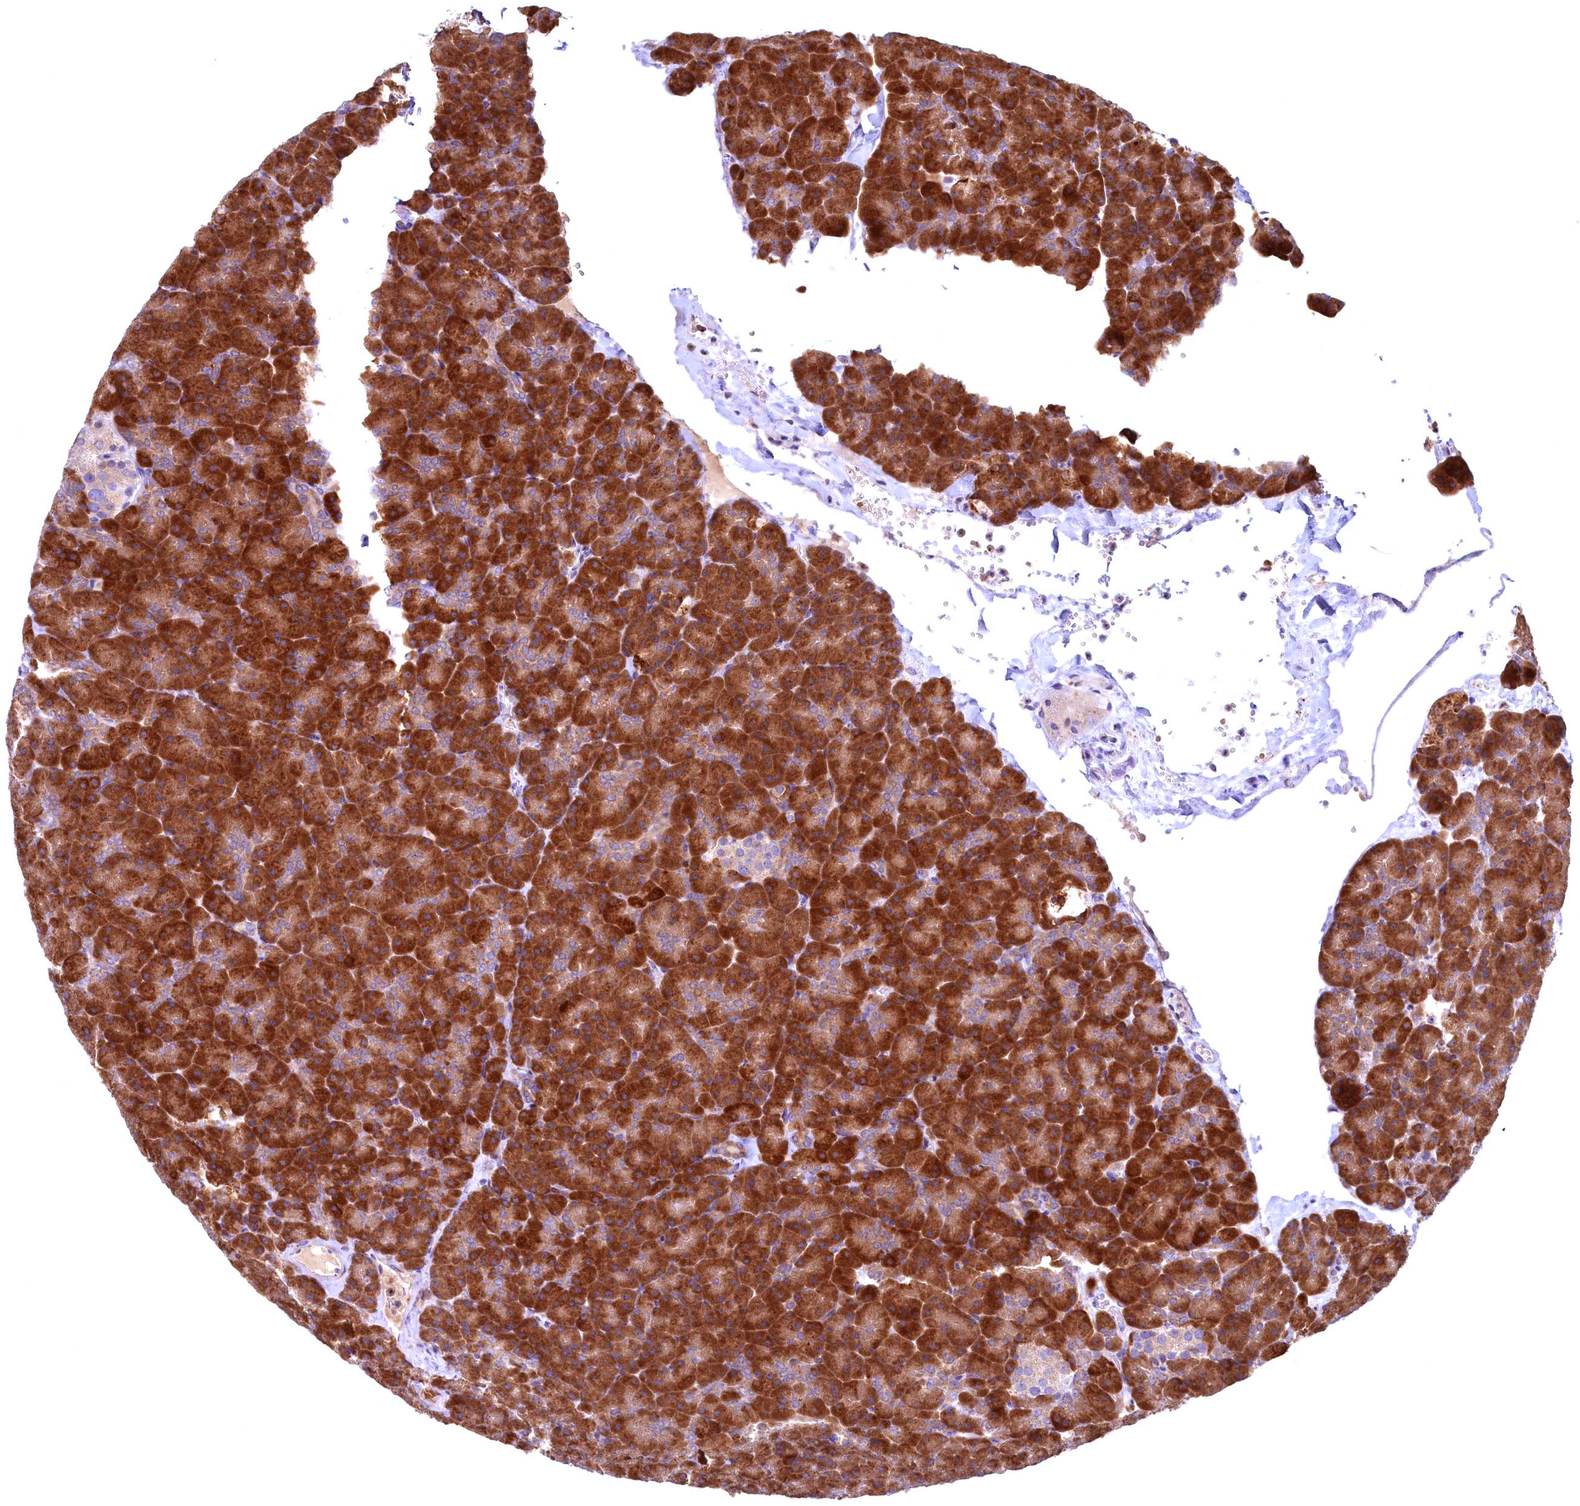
{"staining": {"intensity": "strong", "quantity": ">75%", "location": "cytoplasmic/membranous"}, "tissue": "pancreas", "cell_type": "Exocrine glandular cells", "image_type": "normal", "snomed": [{"axis": "morphology", "description": "Normal tissue, NOS"}, {"axis": "topography", "description": "Pancreas"}], "caption": "The immunohistochemical stain labels strong cytoplasmic/membranous expression in exocrine glandular cells of normal pancreas.", "gene": "BLVRB", "patient": {"sex": "male", "age": 36}}